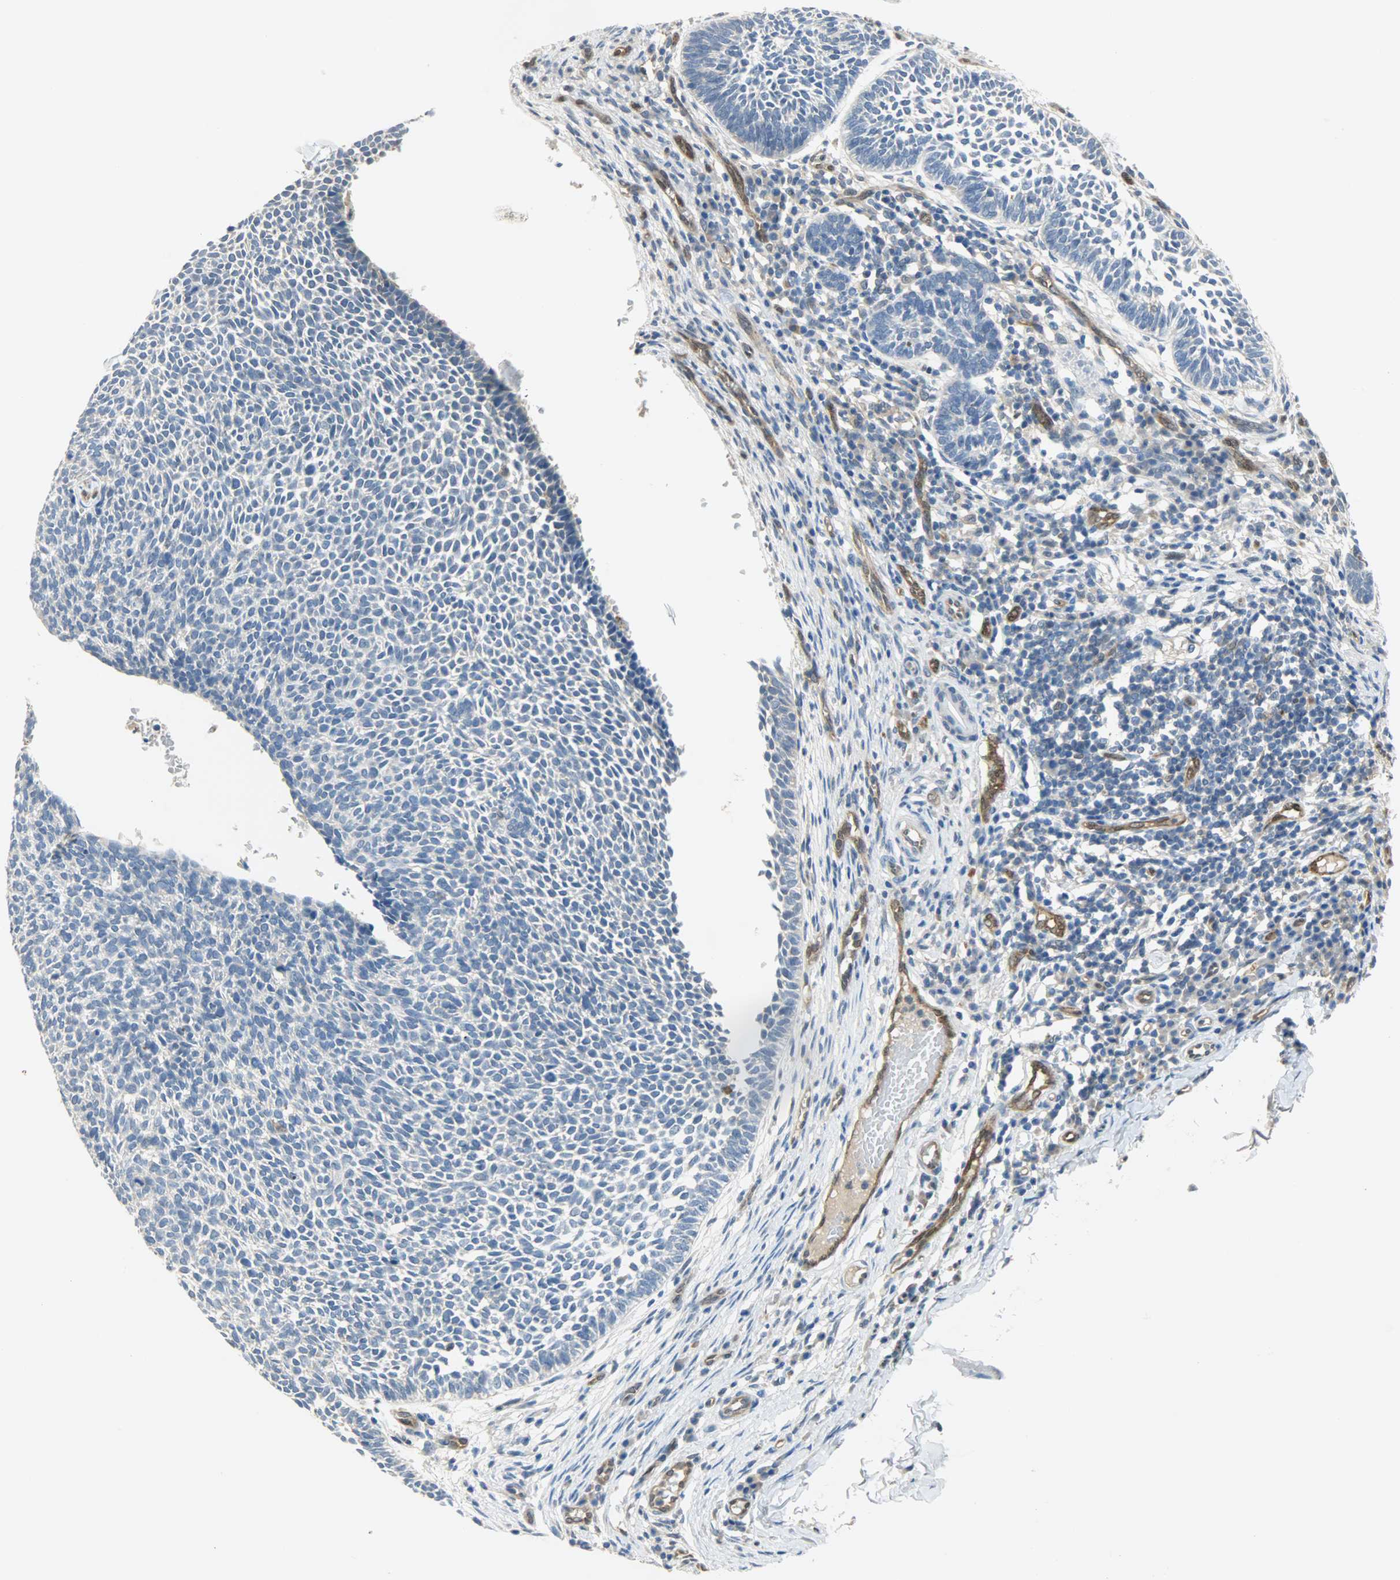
{"staining": {"intensity": "negative", "quantity": "none", "location": "none"}, "tissue": "skin cancer", "cell_type": "Tumor cells", "image_type": "cancer", "snomed": [{"axis": "morphology", "description": "Normal tissue, NOS"}, {"axis": "morphology", "description": "Basal cell carcinoma"}, {"axis": "topography", "description": "Skin"}], "caption": "The IHC histopathology image has no significant expression in tumor cells of skin basal cell carcinoma tissue.", "gene": "FKBP1A", "patient": {"sex": "male", "age": 87}}